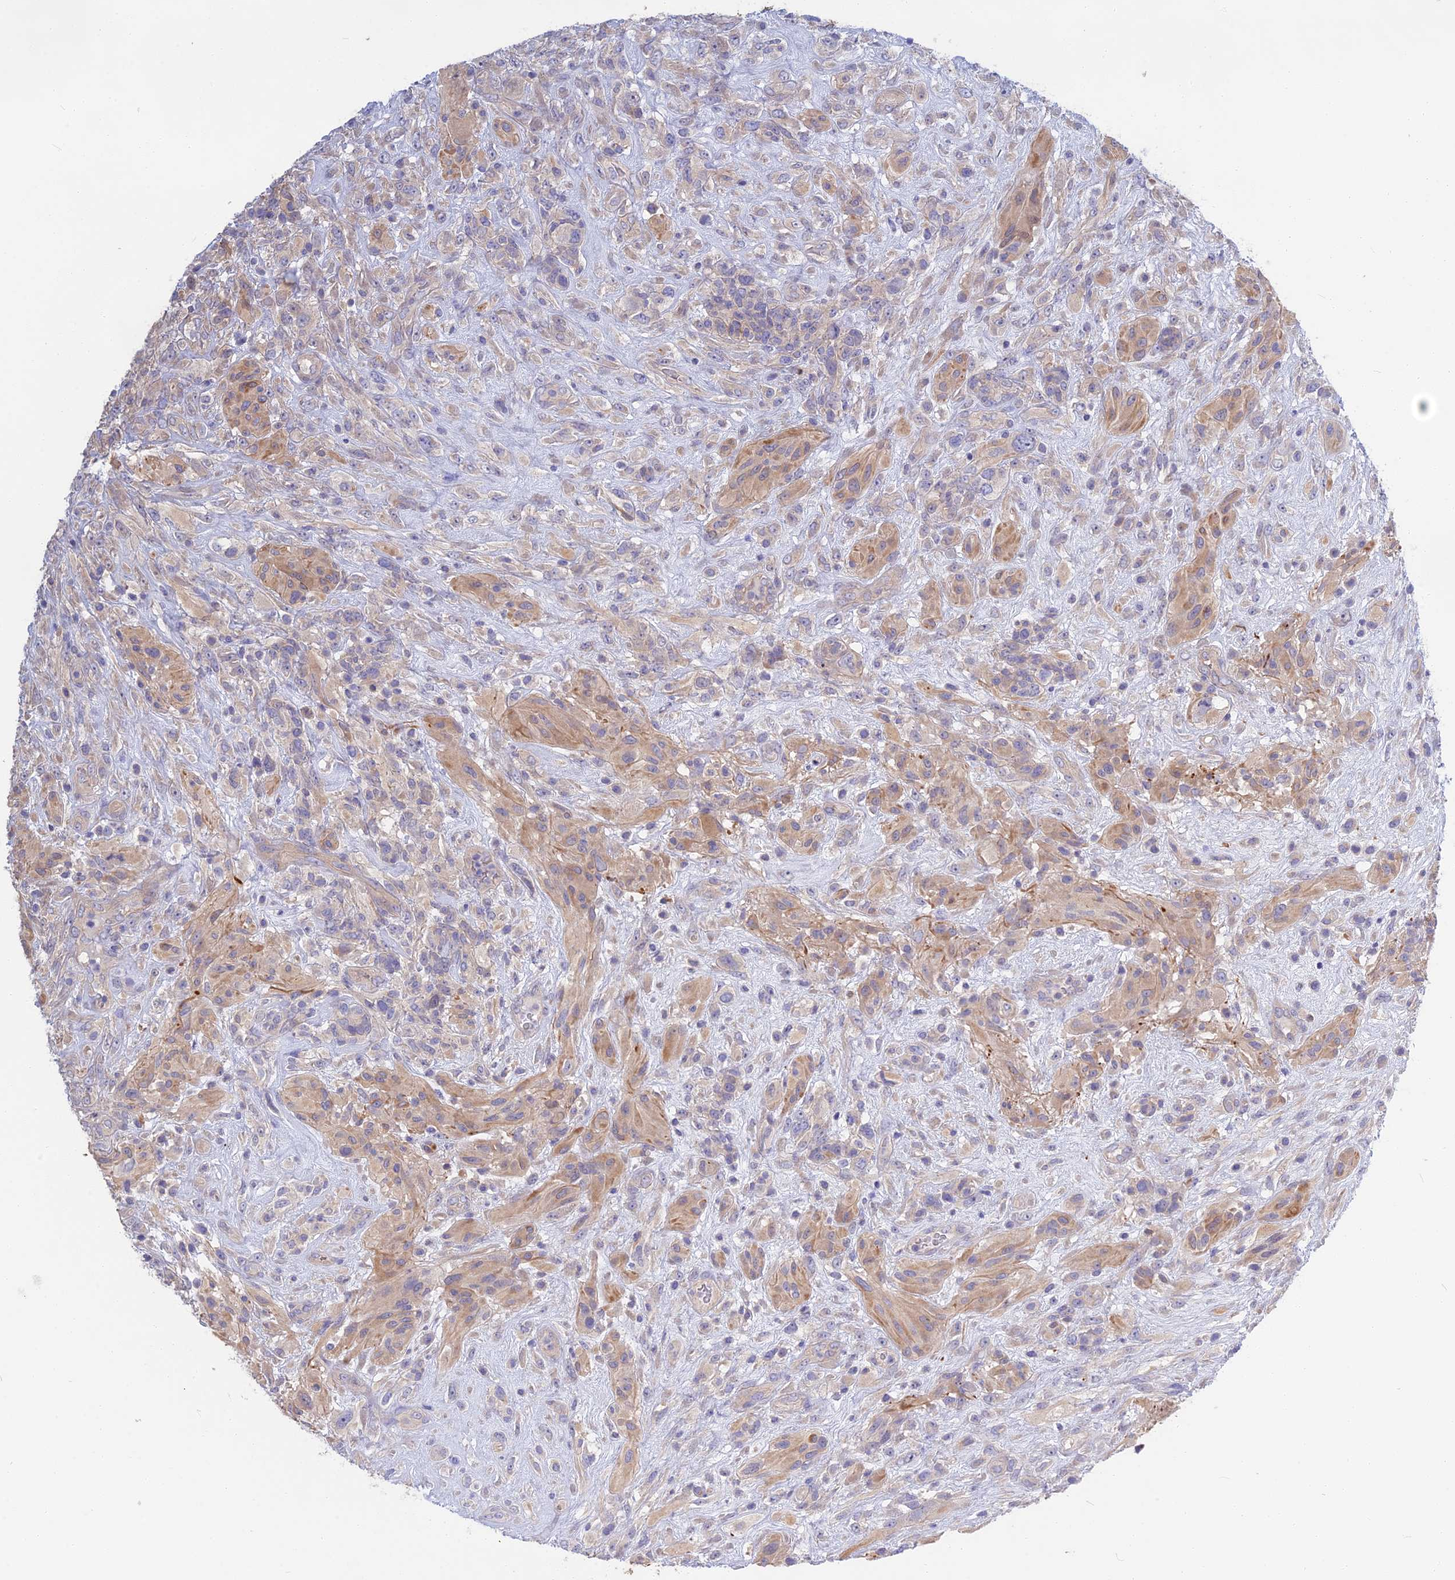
{"staining": {"intensity": "weak", "quantity": "25%-75%", "location": "cytoplasmic/membranous"}, "tissue": "glioma", "cell_type": "Tumor cells", "image_type": "cancer", "snomed": [{"axis": "morphology", "description": "Glioma, malignant, High grade"}, {"axis": "topography", "description": "Brain"}], "caption": "Immunohistochemical staining of human malignant glioma (high-grade) shows low levels of weak cytoplasmic/membranous expression in about 25%-75% of tumor cells.", "gene": "SNAP91", "patient": {"sex": "male", "age": 61}}